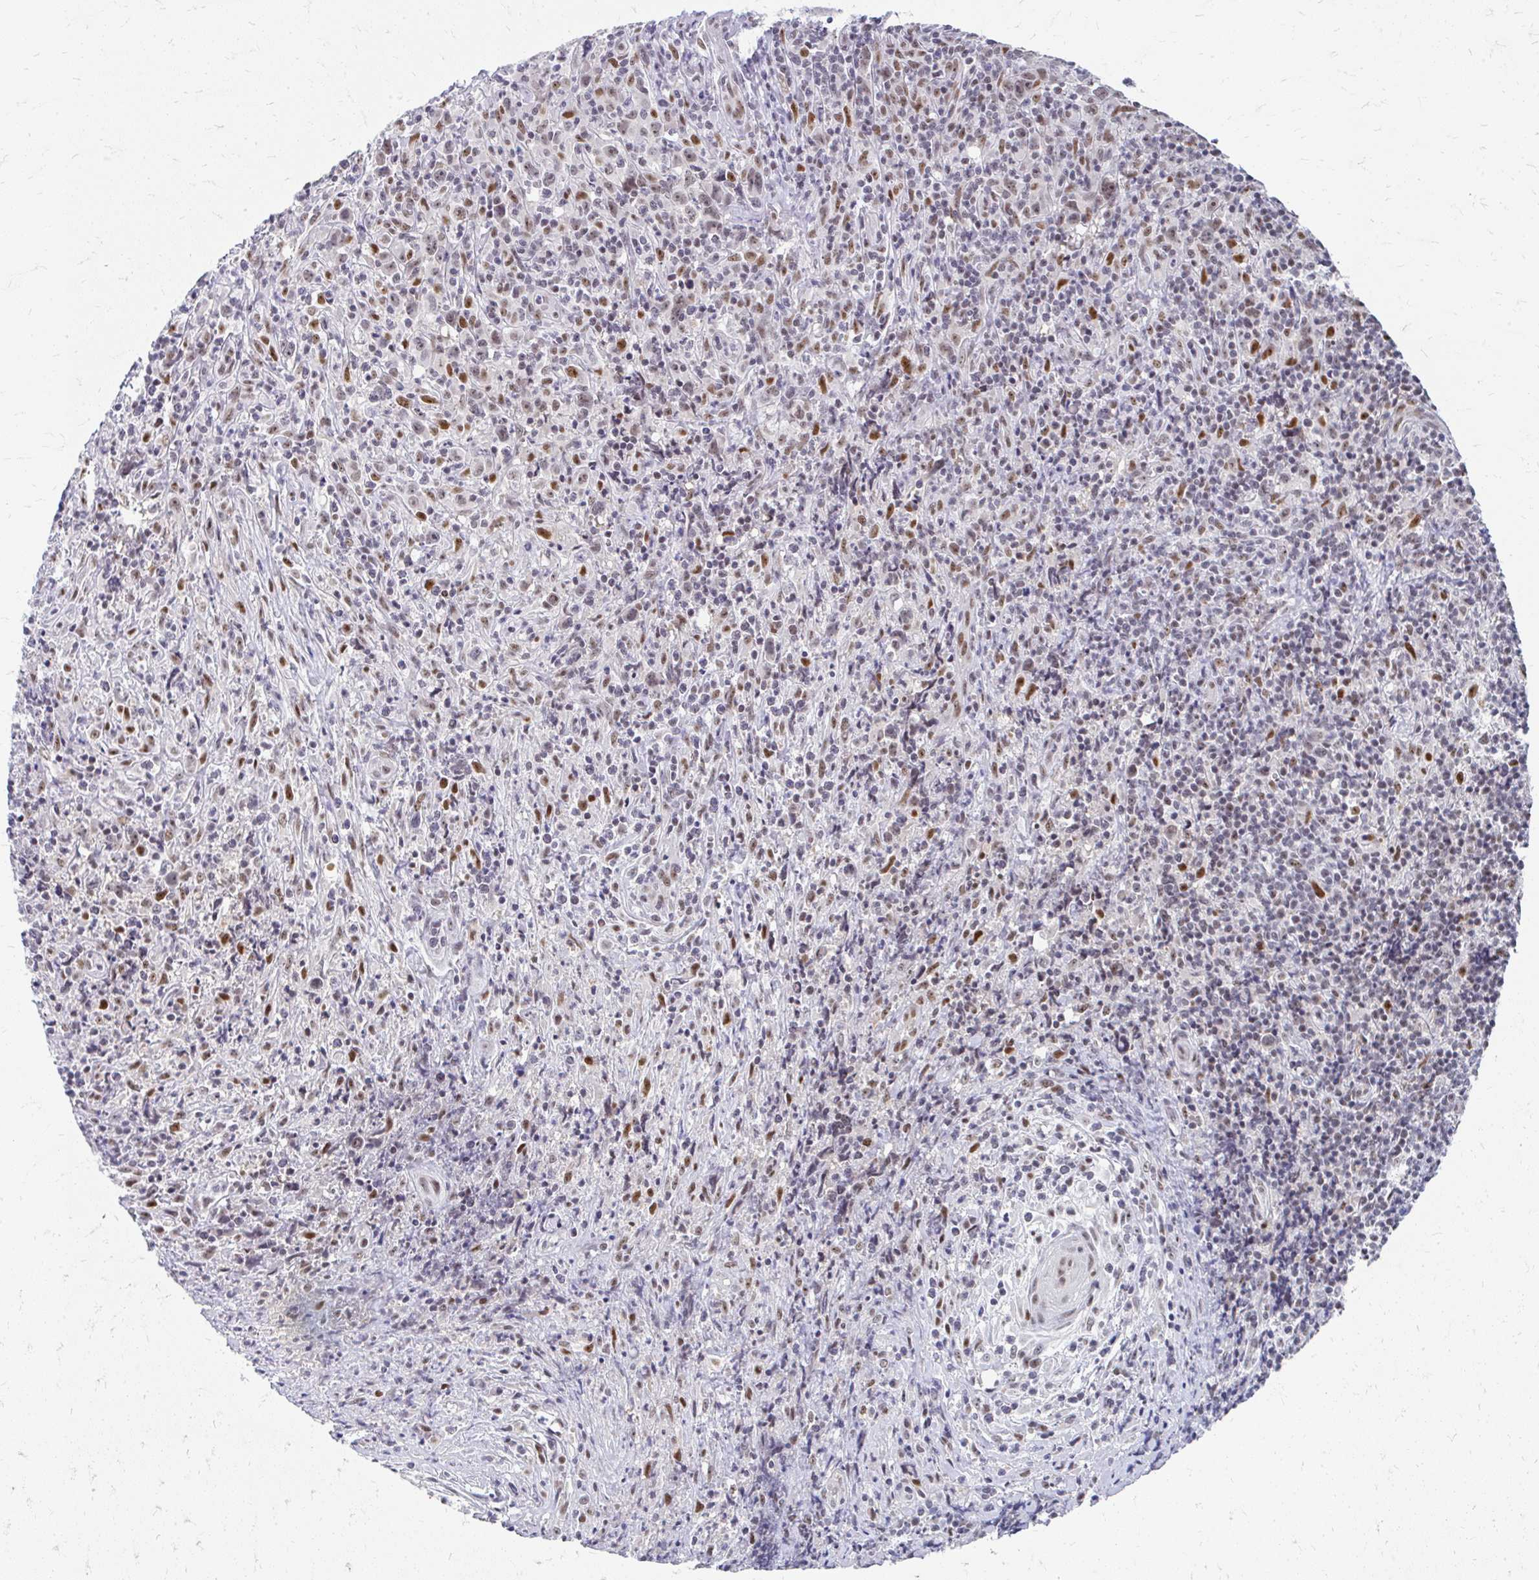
{"staining": {"intensity": "weak", "quantity": ">75%", "location": "nuclear"}, "tissue": "lymphoma", "cell_type": "Tumor cells", "image_type": "cancer", "snomed": [{"axis": "morphology", "description": "Hodgkin's disease, NOS"}, {"axis": "topography", "description": "Lymph node"}], "caption": "Immunohistochemical staining of human Hodgkin's disease demonstrates low levels of weak nuclear positivity in approximately >75% of tumor cells.", "gene": "GTF2H1", "patient": {"sex": "female", "age": 18}}